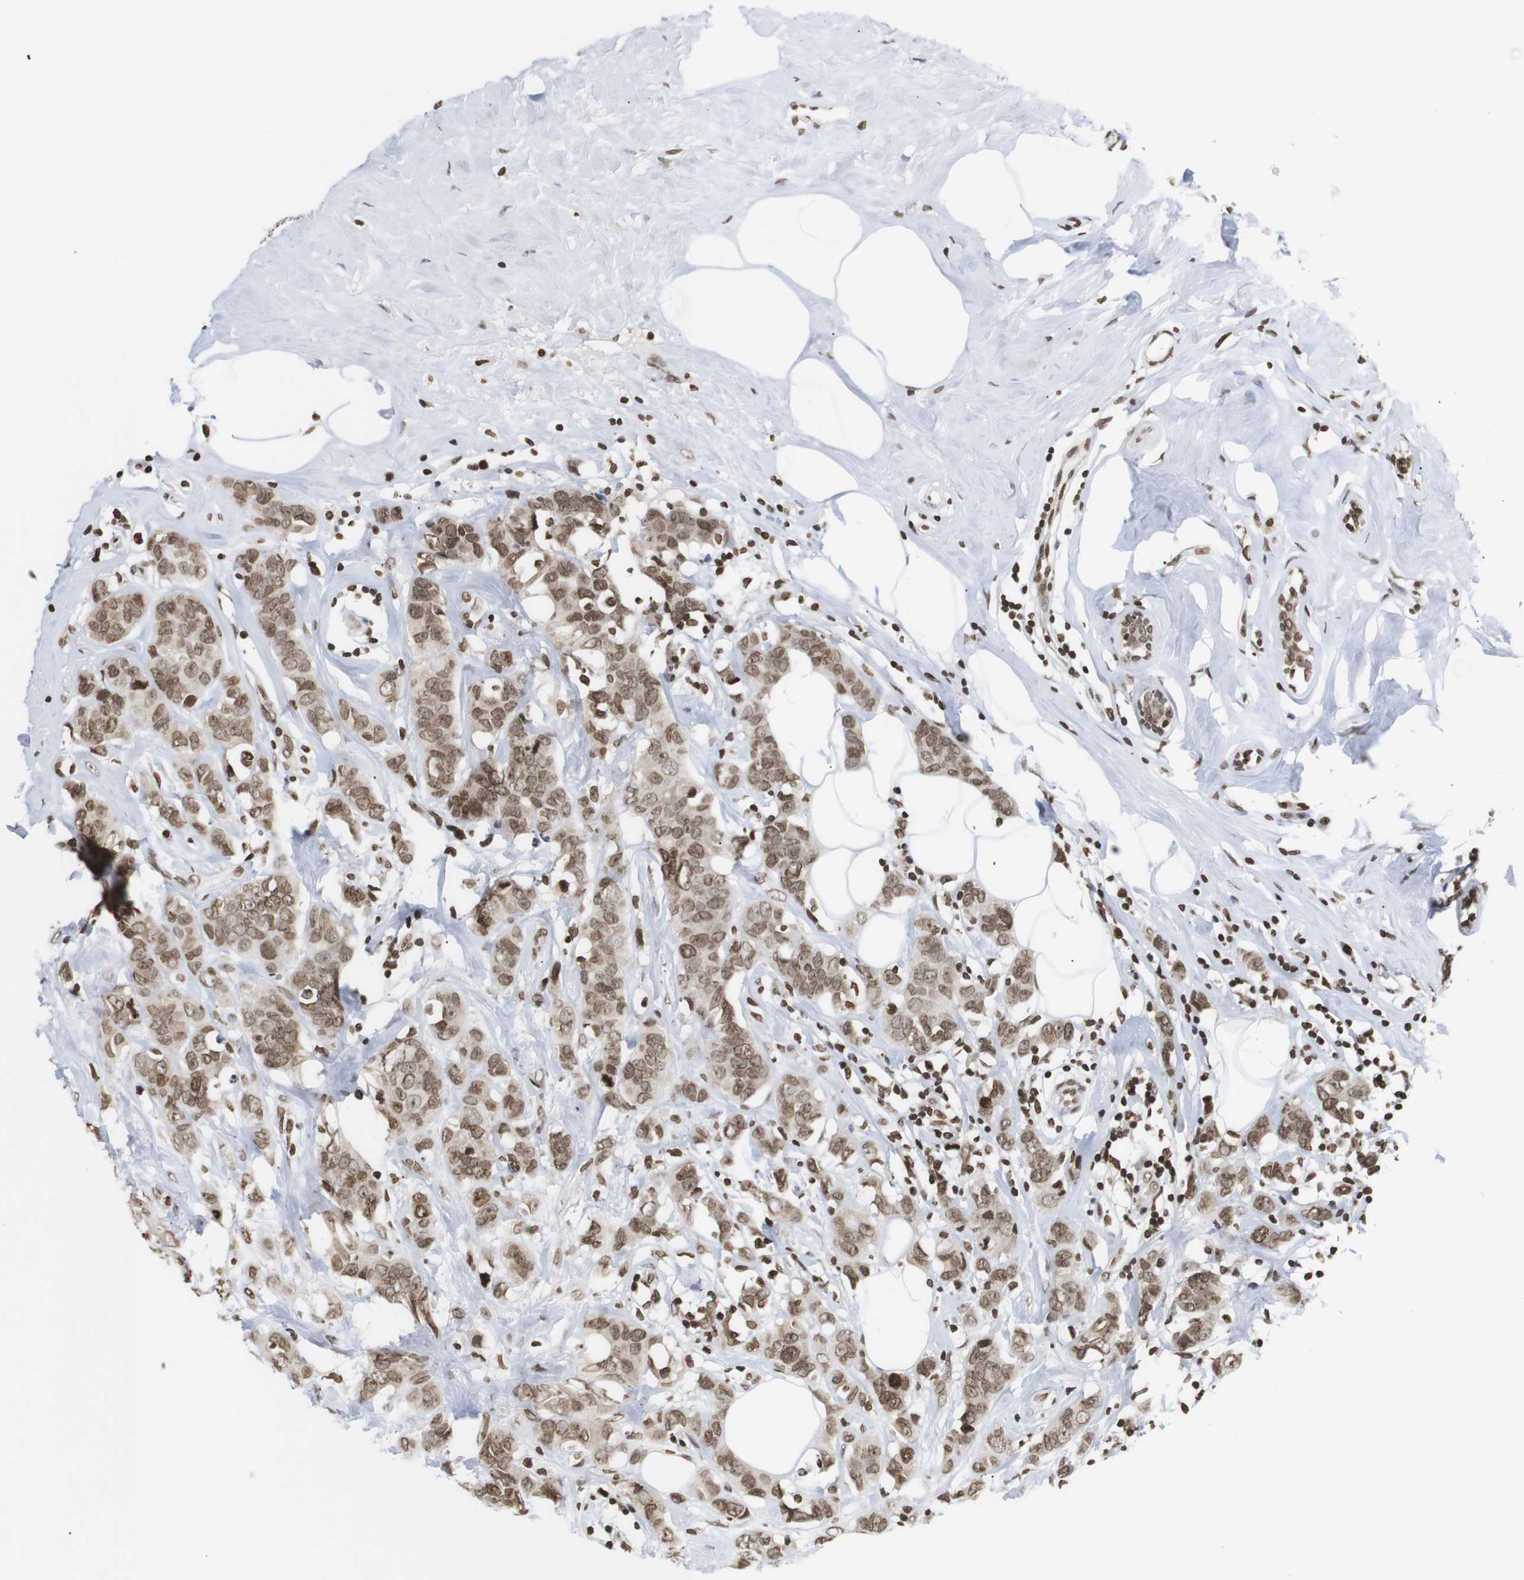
{"staining": {"intensity": "moderate", "quantity": ">75%", "location": "nuclear"}, "tissue": "breast cancer", "cell_type": "Tumor cells", "image_type": "cancer", "snomed": [{"axis": "morphology", "description": "Normal tissue, NOS"}, {"axis": "morphology", "description": "Duct carcinoma"}, {"axis": "topography", "description": "Breast"}], "caption": "A high-resolution micrograph shows IHC staining of breast cancer (intraductal carcinoma), which reveals moderate nuclear expression in about >75% of tumor cells. (DAB (3,3'-diaminobenzidine) IHC with brightfield microscopy, high magnification).", "gene": "ETV5", "patient": {"sex": "female", "age": 50}}